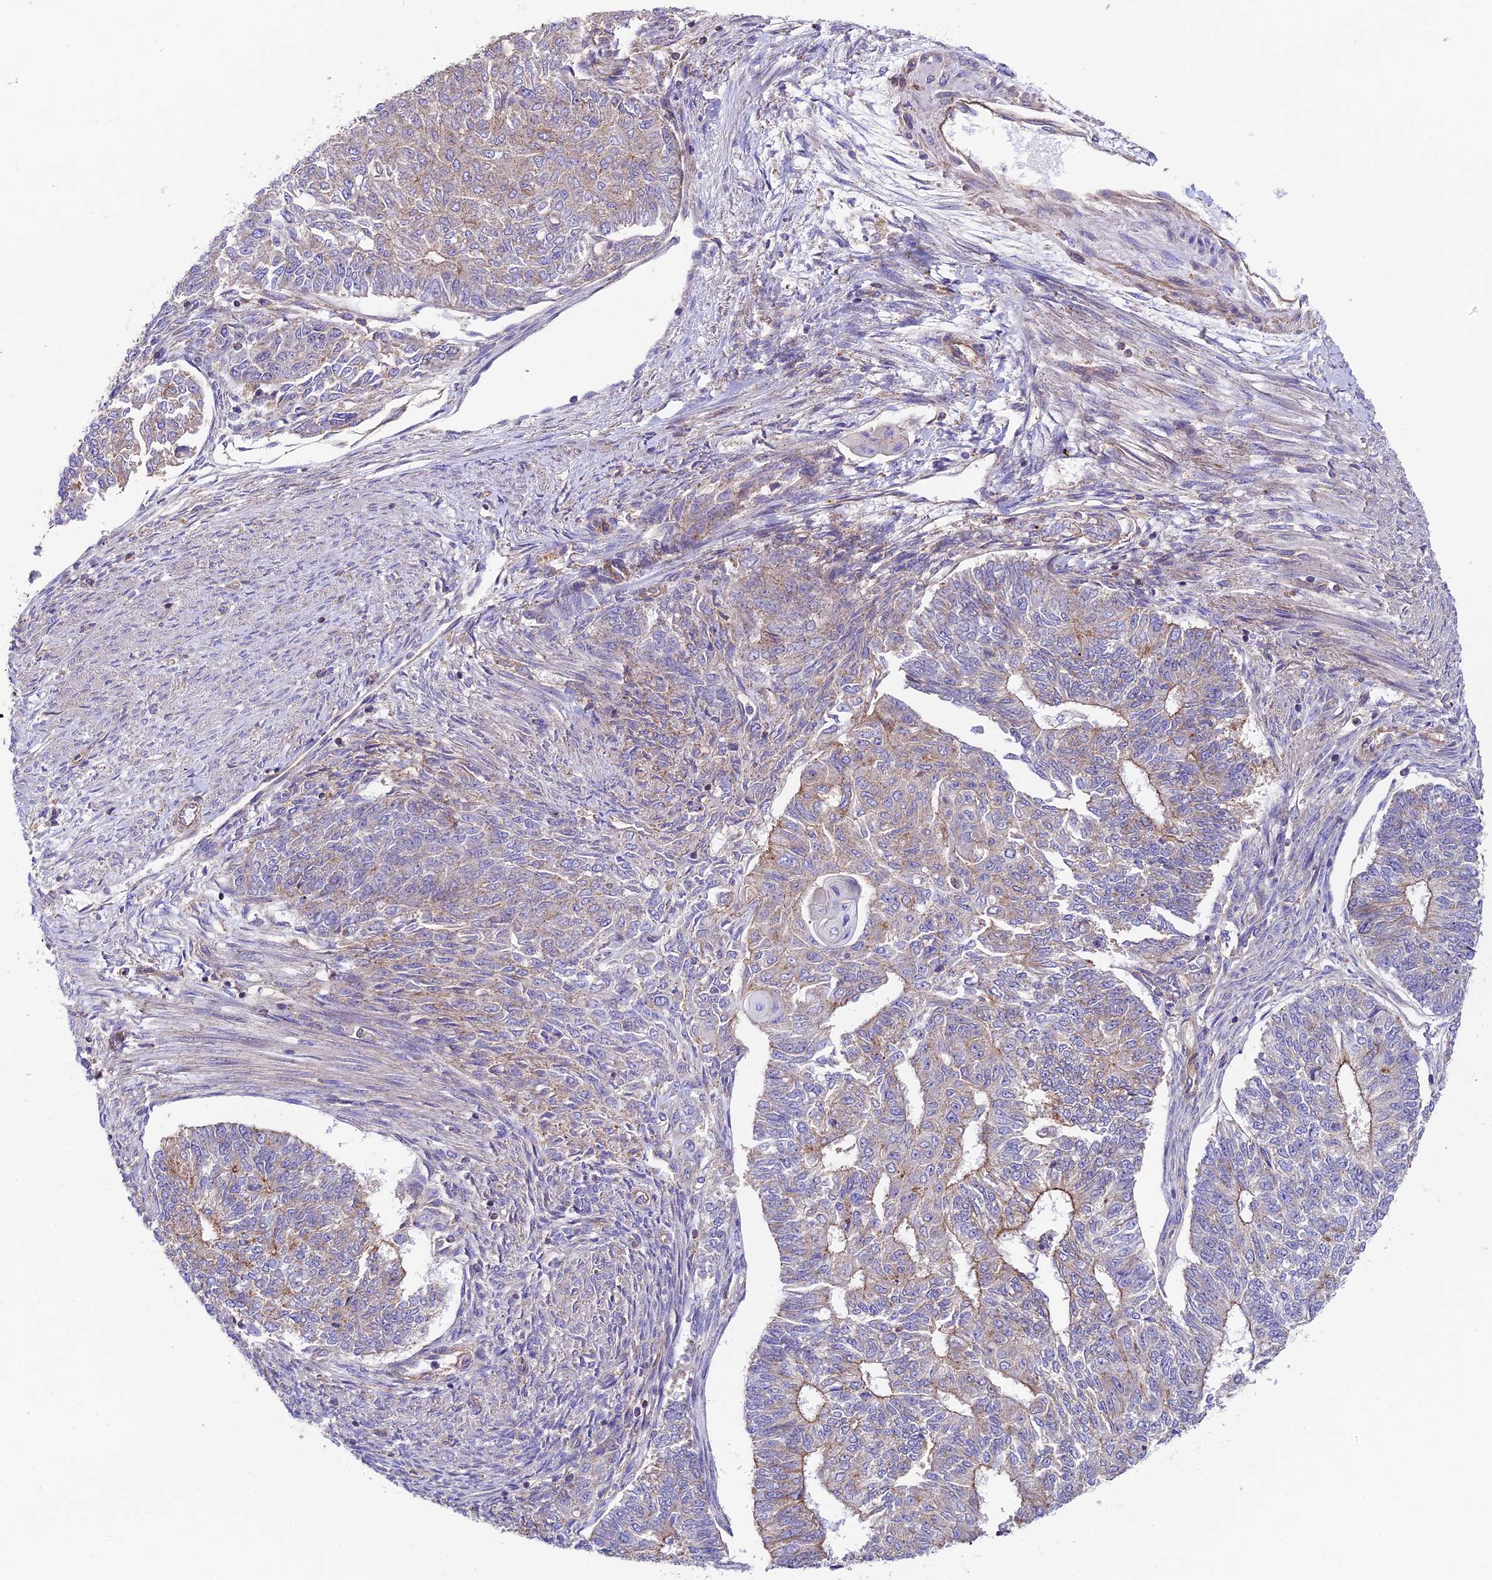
{"staining": {"intensity": "moderate", "quantity": "<25%", "location": "cytoplasmic/membranous"}, "tissue": "endometrial cancer", "cell_type": "Tumor cells", "image_type": "cancer", "snomed": [{"axis": "morphology", "description": "Adenocarcinoma, NOS"}, {"axis": "topography", "description": "Endometrium"}], "caption": "Brown immunohistochemical staining in endometrial cancer (adenocarcinoma) shows moderate cytoplasmic/membranous expression in approximately <25% of tumor cells.", "gene": "QRFP", "patient": {"sex": "female", "age": 32}}